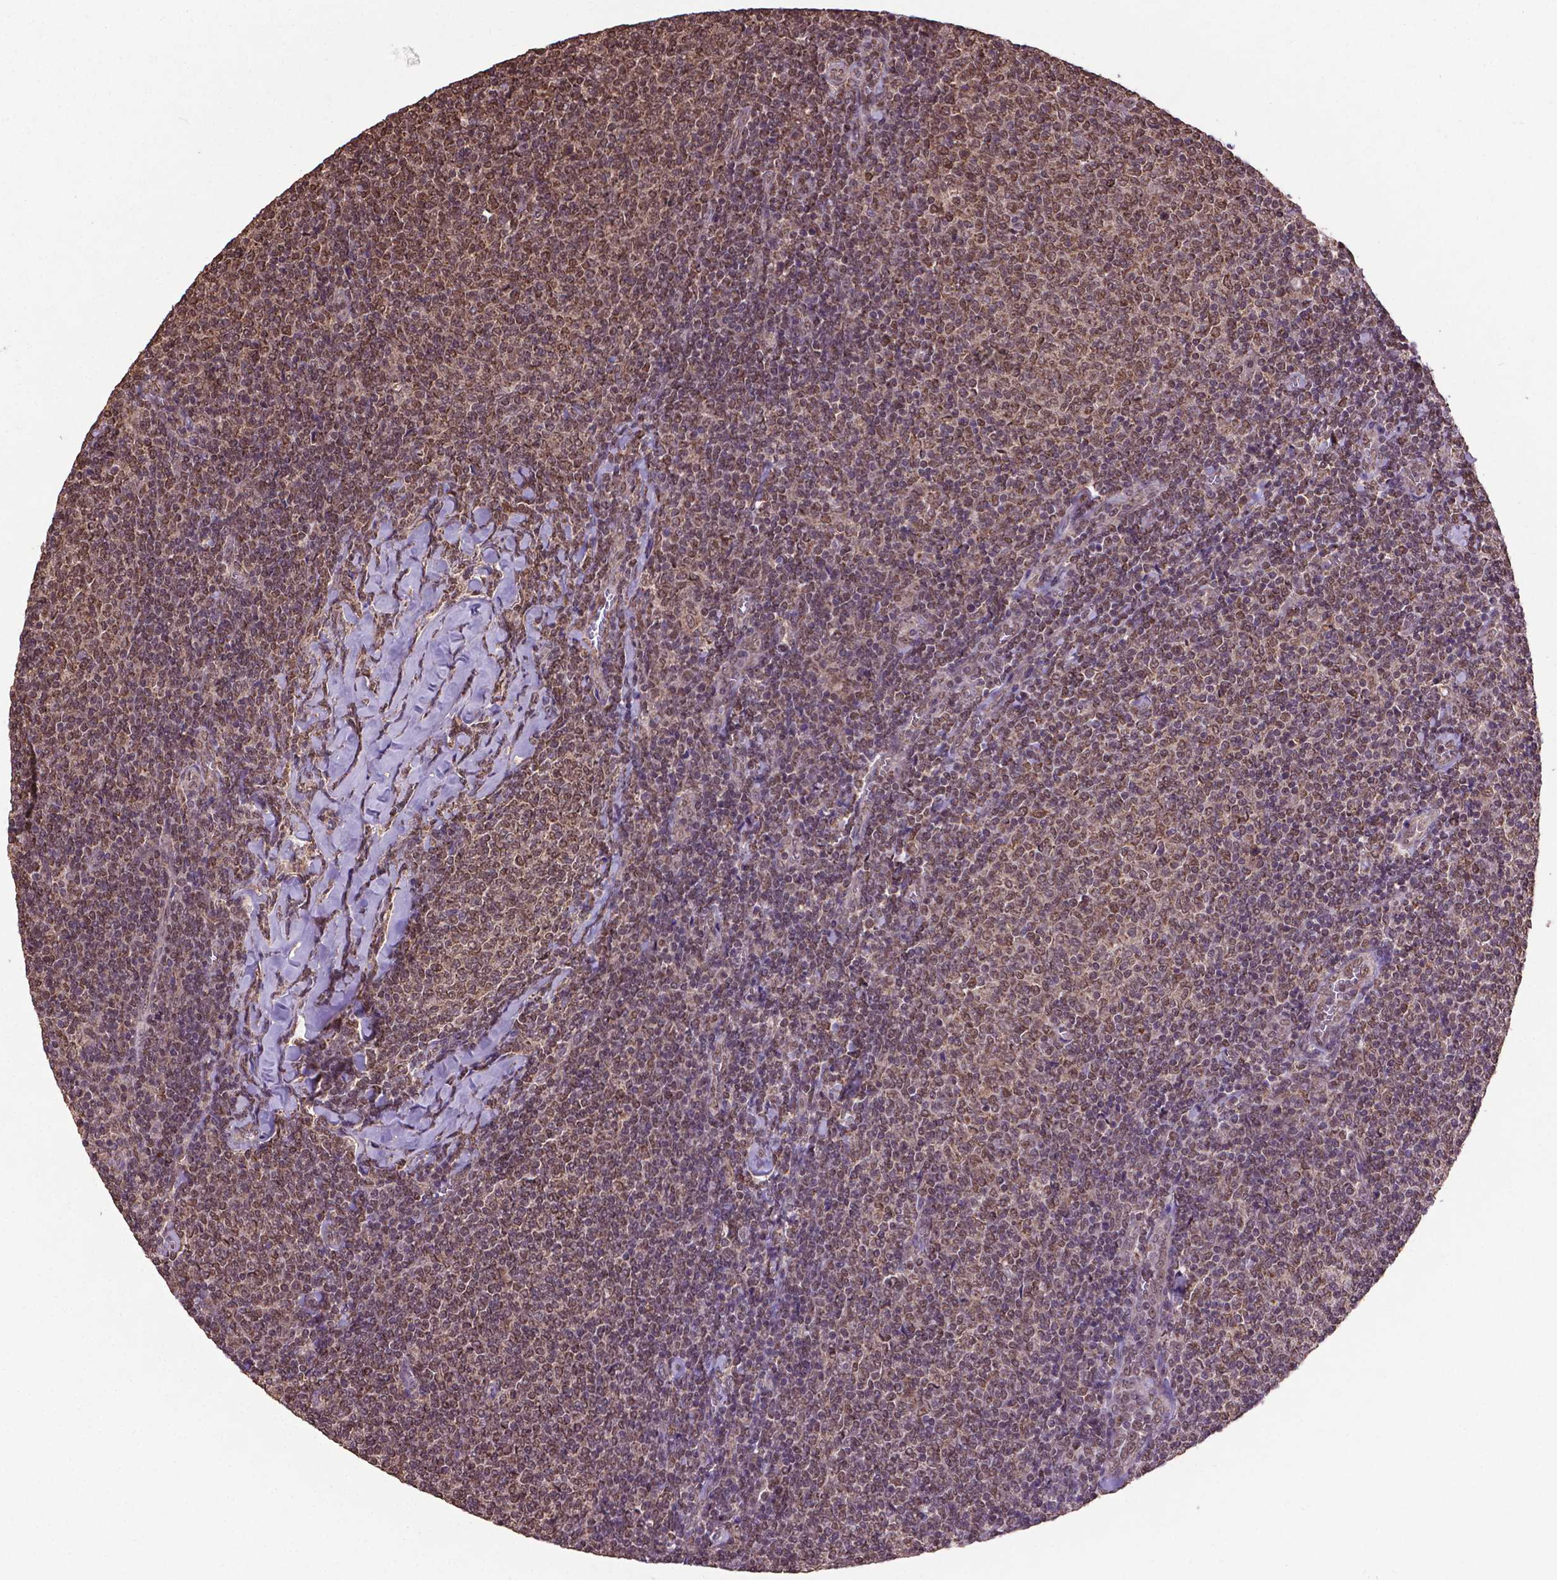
{"staining": {"intensity": "moderate", "quantity": ">75%", "location": "cytoplasmic/membranous,nuclear"}, "tissue": "lymphoma", "cell_type": "Tumor cells", "image_type": "cancer", "snomed": [{"axis": "morphology", "description": "Malignant lymphoma, non-Hodgkin's type, Low grade"}, {"axis": "topography", "description": "Lymph node"}], "caption": "Tumor cells display moderate cytoplasmic/membranous and nuclear positivity in about >75% of cells in lymphoma.", "gene": "DCAF1", "patient": {"sex": "male", "age": 52}}